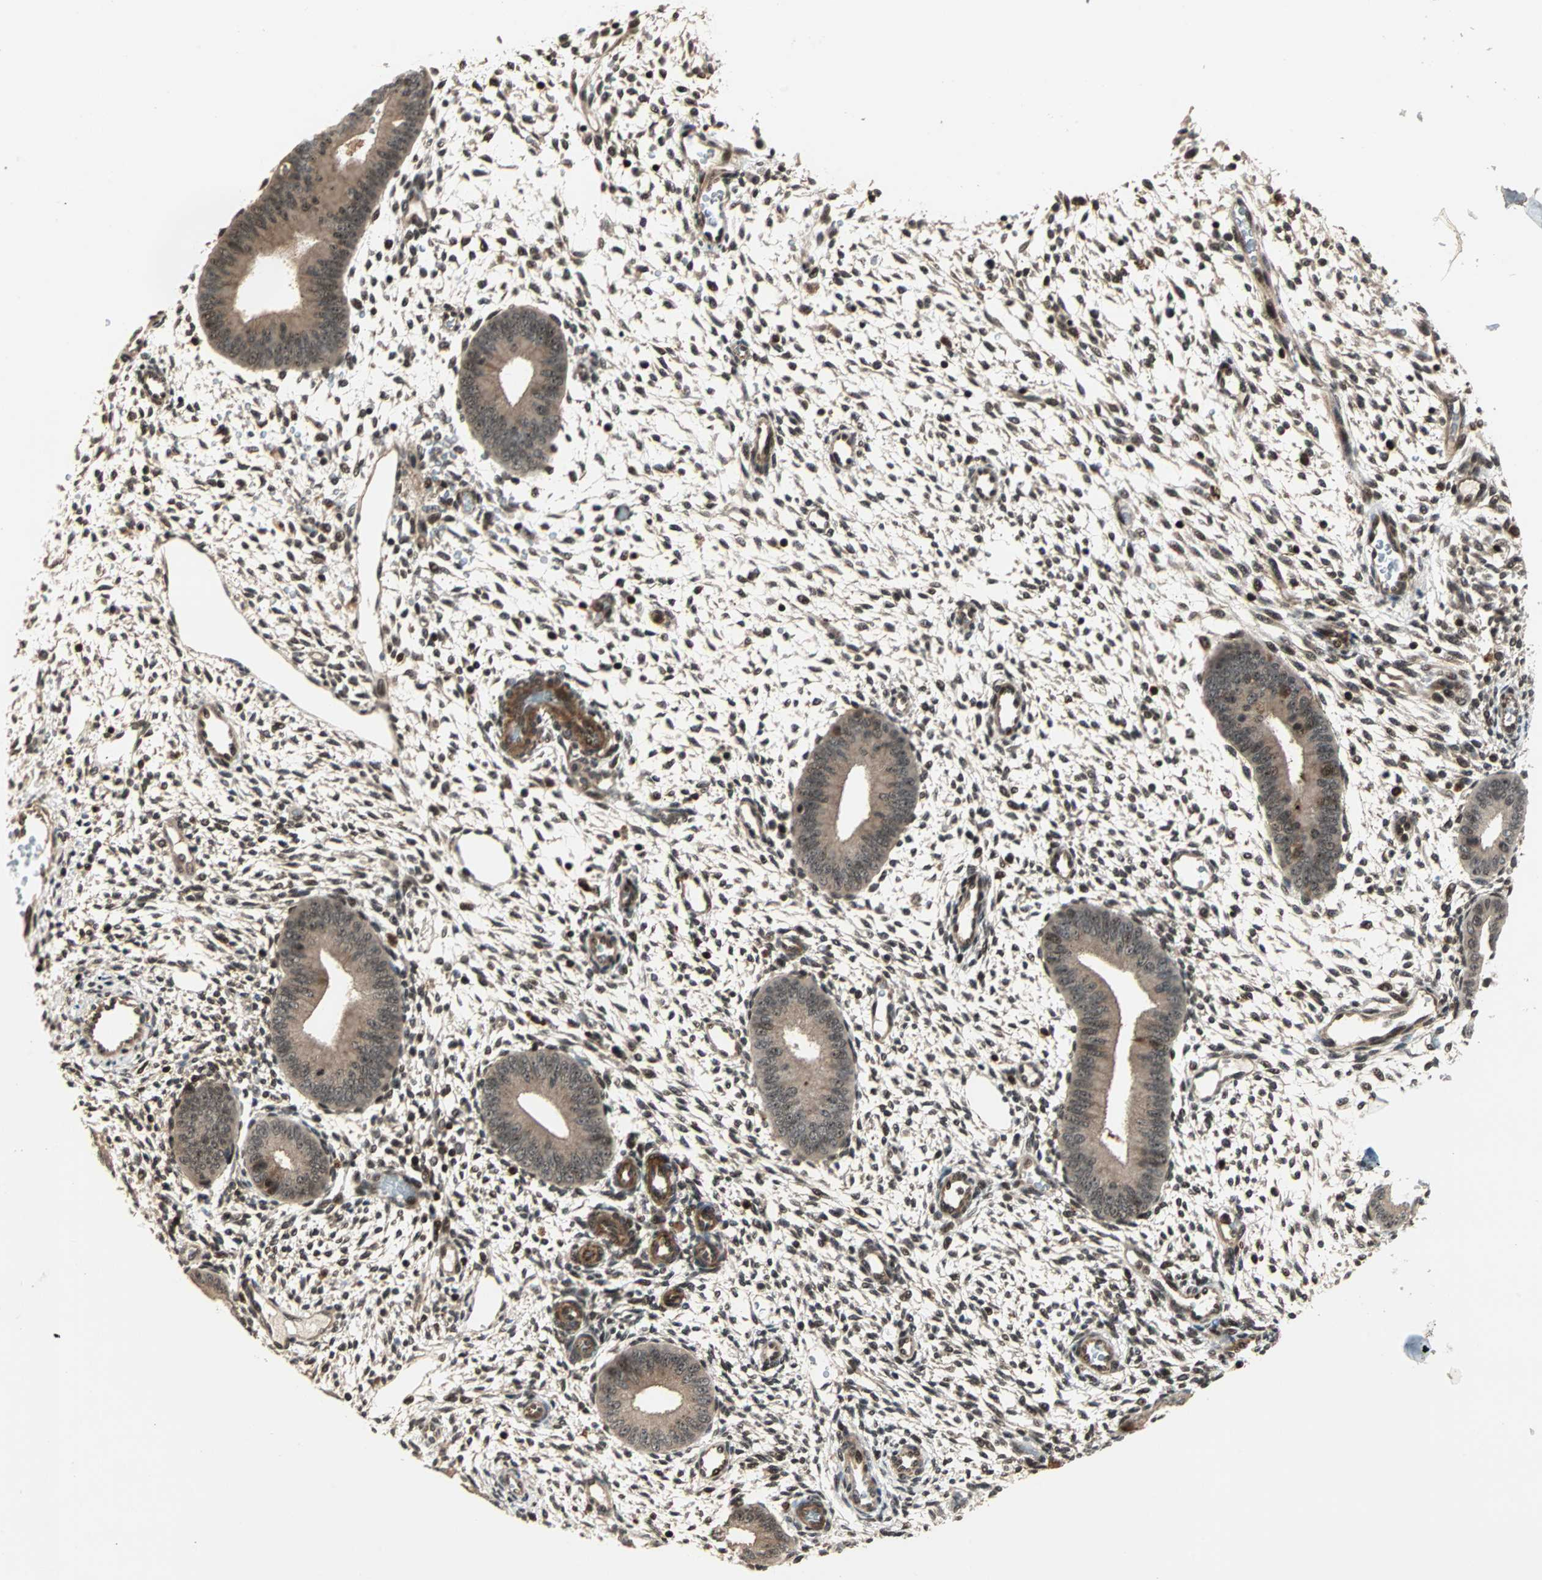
{"staining": {"intensity": "moderate", "quantity": ">75%", "location": "nuclear"}, "tissue": "endometrium", "cell_type": "Cells in endometrial stroma", "image_type": "normal", "snomed": [{"axis": "morphology", "description": "Normal tissue, NOS"}, {"axis": "topography", "description": "Endometrium"}], "caption": "A photomicrograph of endometrium stained for a protein demonstrates moderate nuclear brown staining in cells in endometrial stroma. Nuclei are stained in blue.", "gene": "ZBED9", "patient": {"sex": "female", "age": 42}}